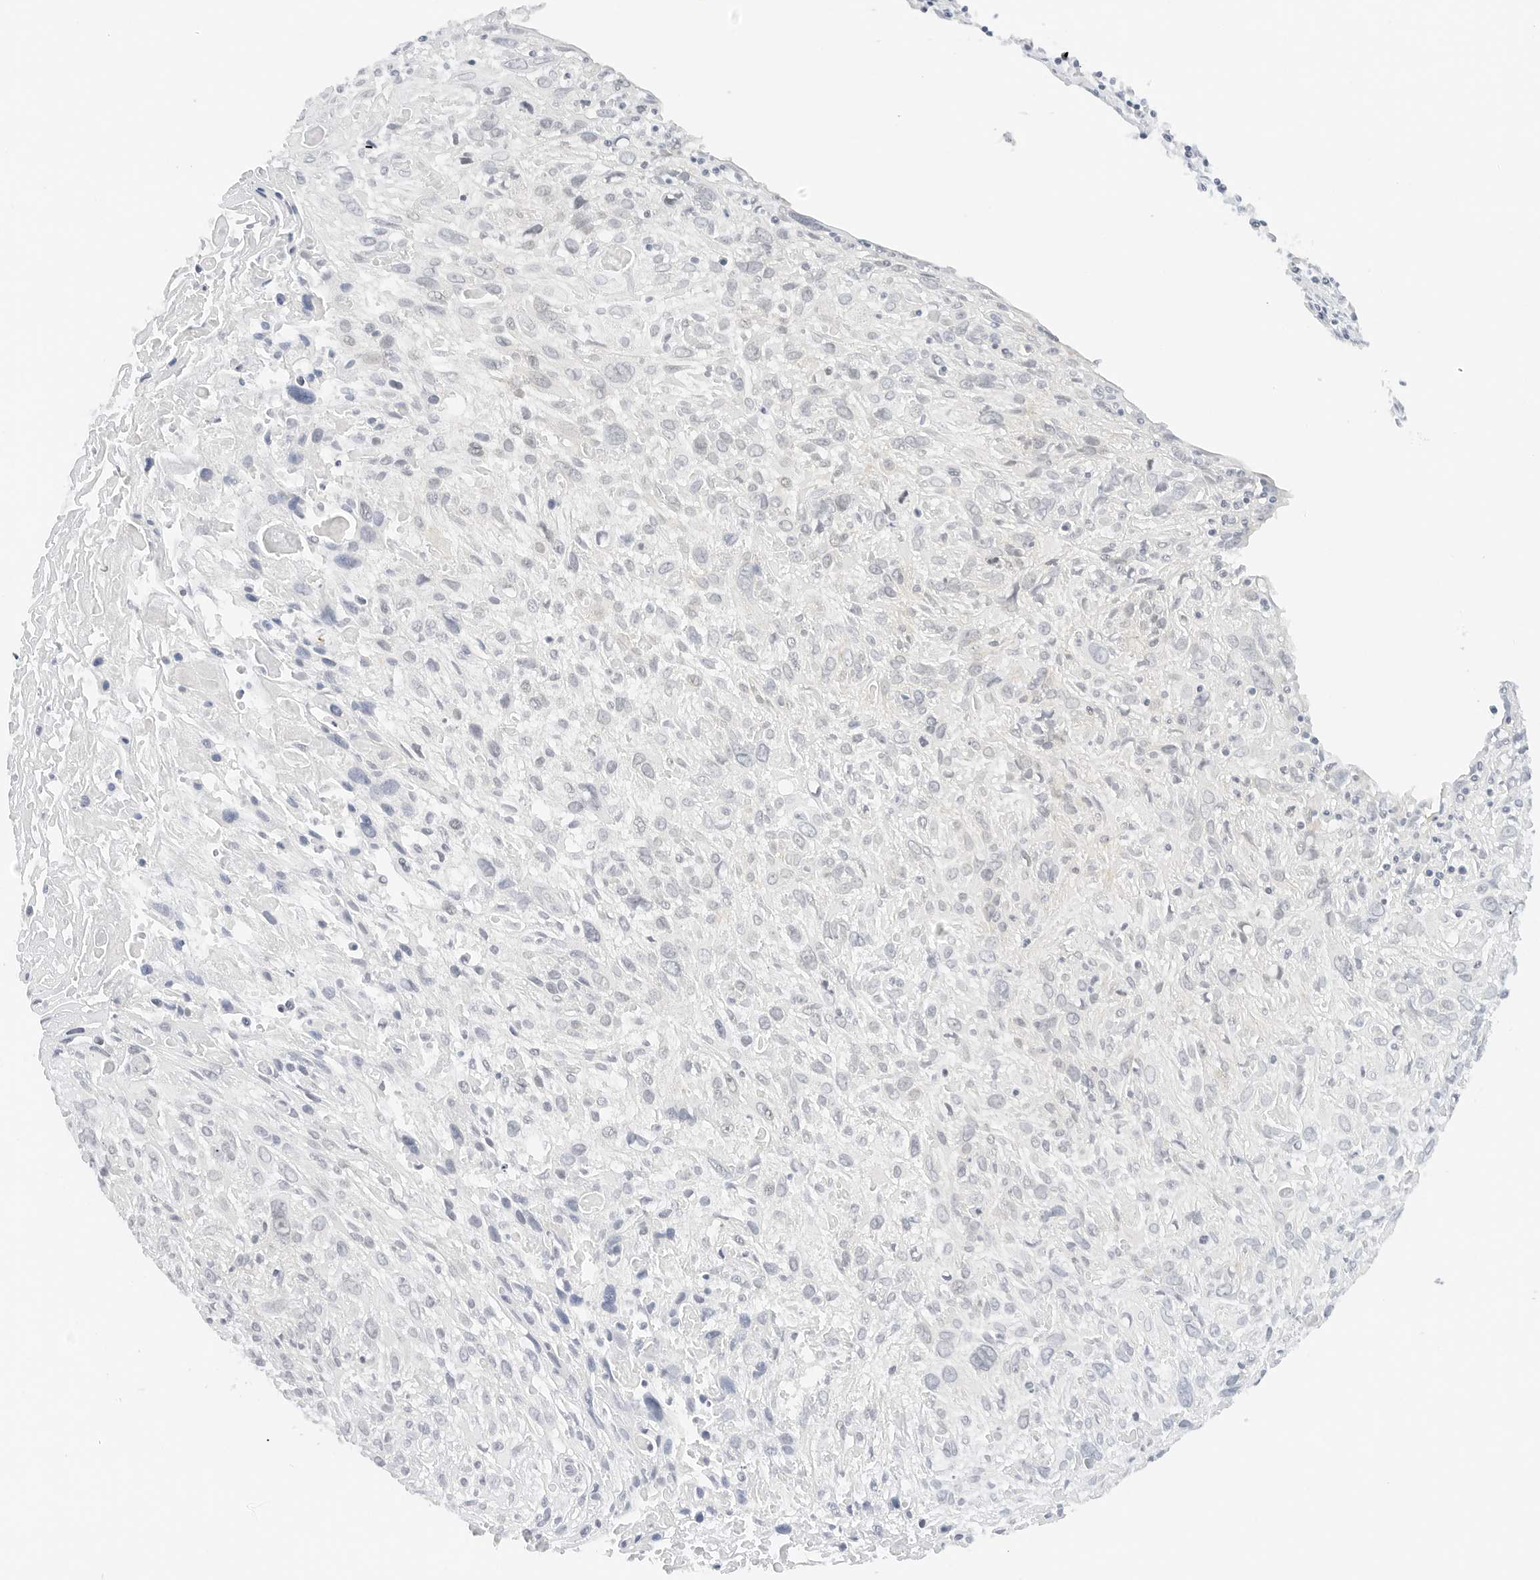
{"staining": {"intensity": "weak", "quantity": "25%-75%", "location": "cytoplasmic/membranous"}, "tissue": "cervical cancer", "cell_type": "Tumor cells", "image_type": "cancer", "snomed": [{"axis": "morphology", "description": "Squamous cell carcinoma, NOS"}, {"axis": "topography", "description": "Cervix"}], "caption": "Squamous cell carcinoma (cervical) tissue reveals weak cytoplasmic/membranous staining in approximately 25%-75% of tumor cells, visualized by immunohistochemistry.", "gene": "NEO1", "patient": {"sex": "female", "age": 51}}